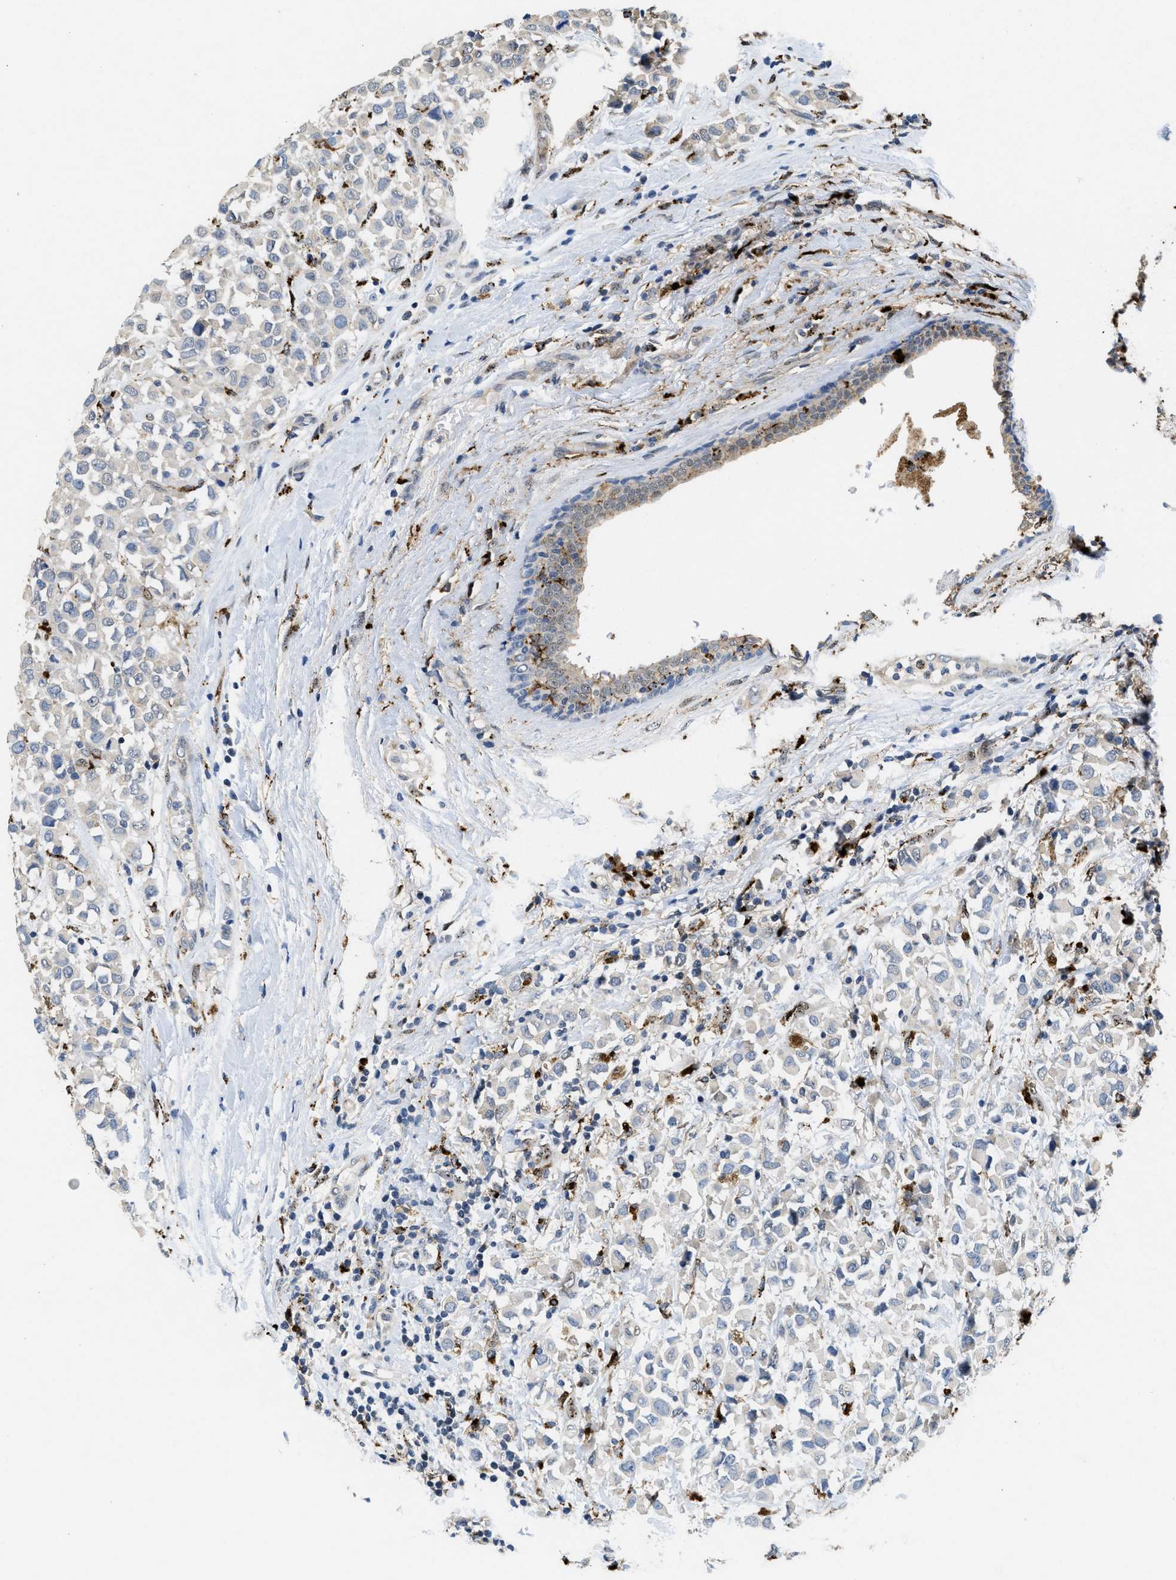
{"staining": {"intensity": "negative", "quantity": "none", "location": "none"}, "tissue": "breast cancer", "cell_type": "Tumor cells", "image_type": "cancer", "snomed": [{"axis": "morphology", "description": "Duct carcinoma"}, {"axis": "topography", "description": "Breast"}], "caption": "The image reveals no staining of tumor cells in breast cancer (infiltrating ductal carcinoma).", "gene": "BMPR2", "patient": {"sex": "female", "age": 61}}